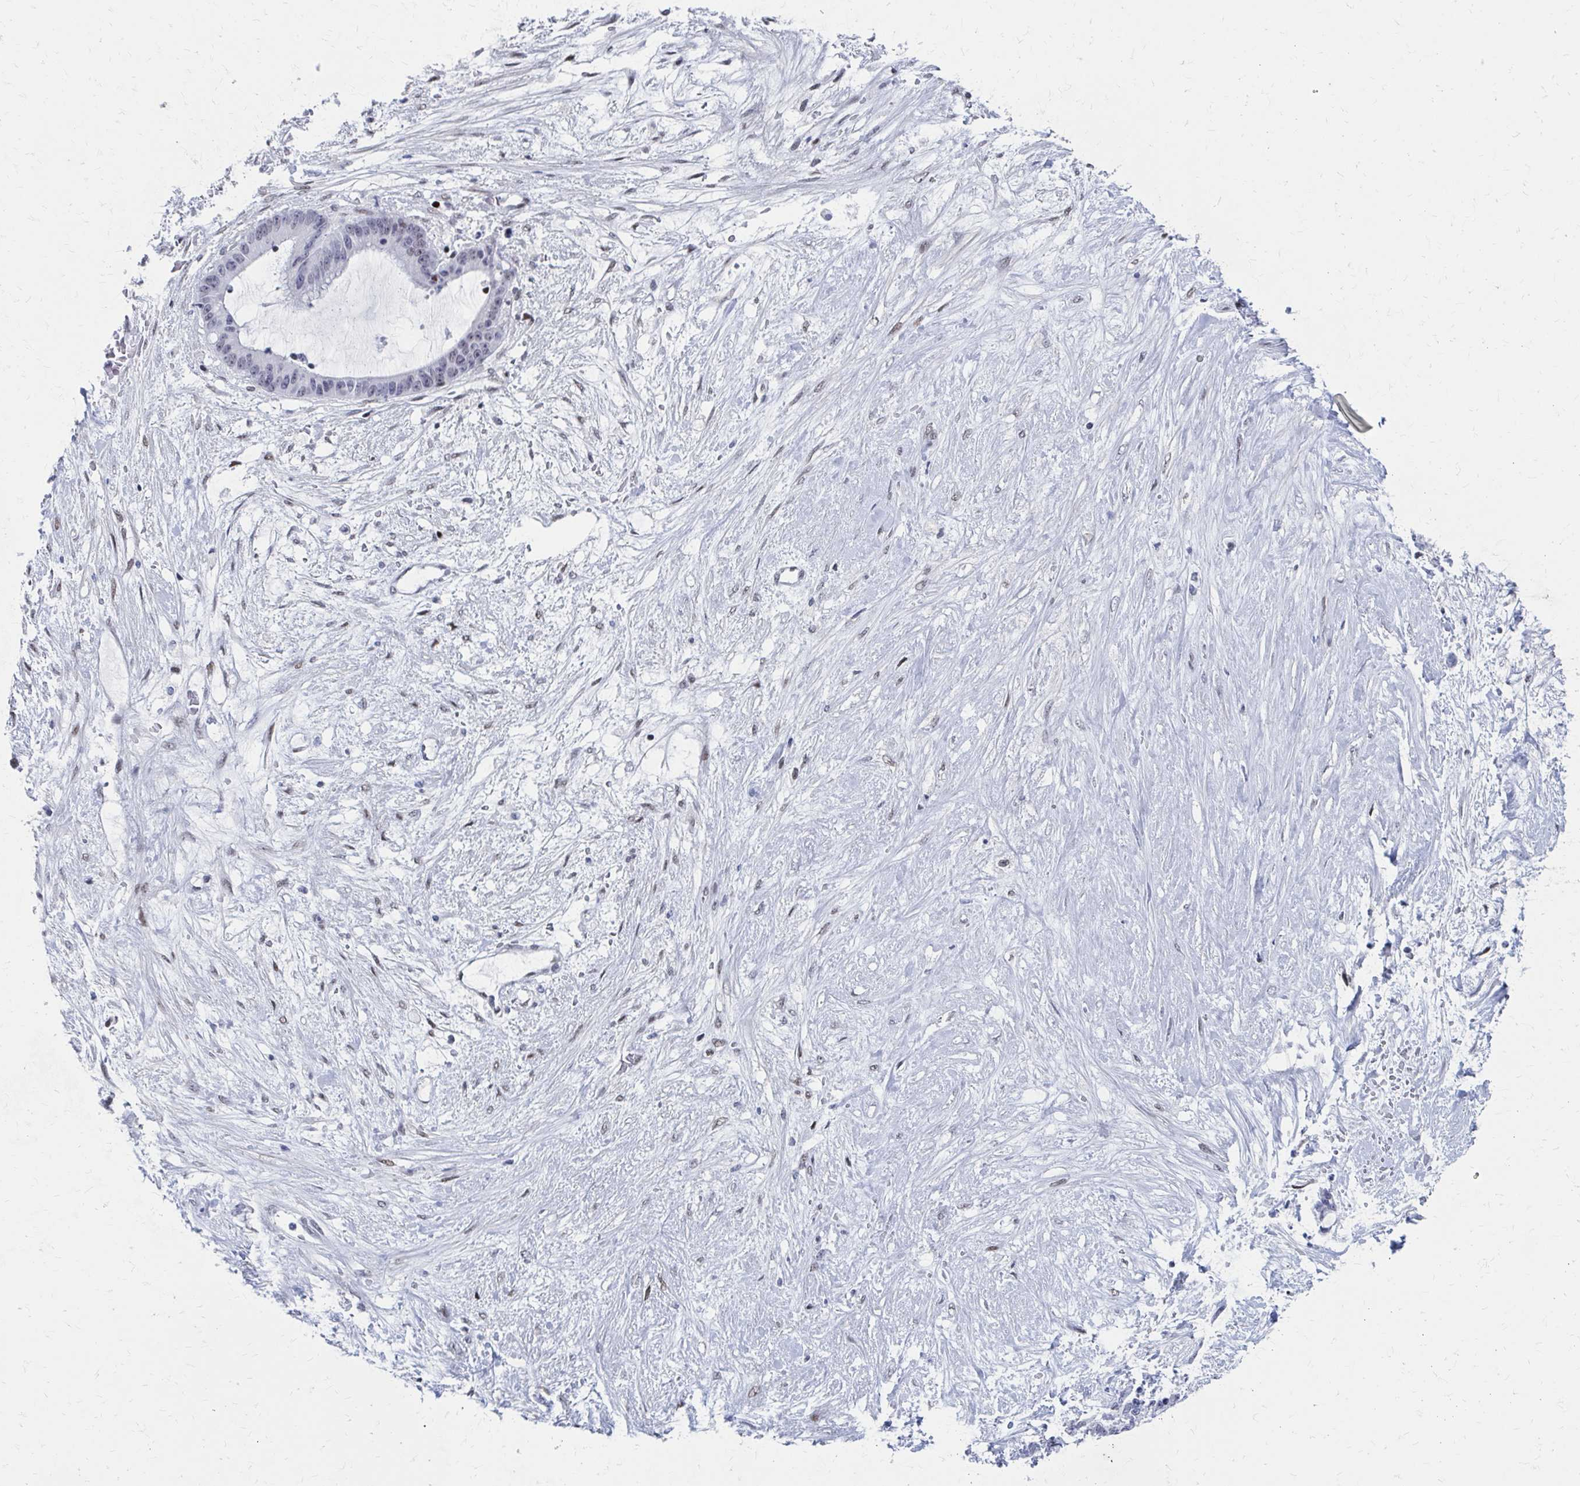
{"staining": {"intensity": "negative", "quantity": "none", "location": "none"}, "tissue": "liver cancer", "cell_type": "Tumor cells", "image_type": "cancer", "snomed": [{"axis": "morphology", "description": "Normal tissue, NOS"}, {"axis": "morphology", "description": "Cholangiocarcinoma"}, {"axis": "topography", "description": "Liver"}, {"axis": "topography", "description": "Peripheral nerve tissue"}], "caption": "Immunohistochemistry (IHC) micrograph of human cholangiocarcinoma (liver) stained for a protein (brown), which exhibits no staining in tumor cells.", "gene": "CDIN1", "patient": {"sex": "female", "age": 73}}